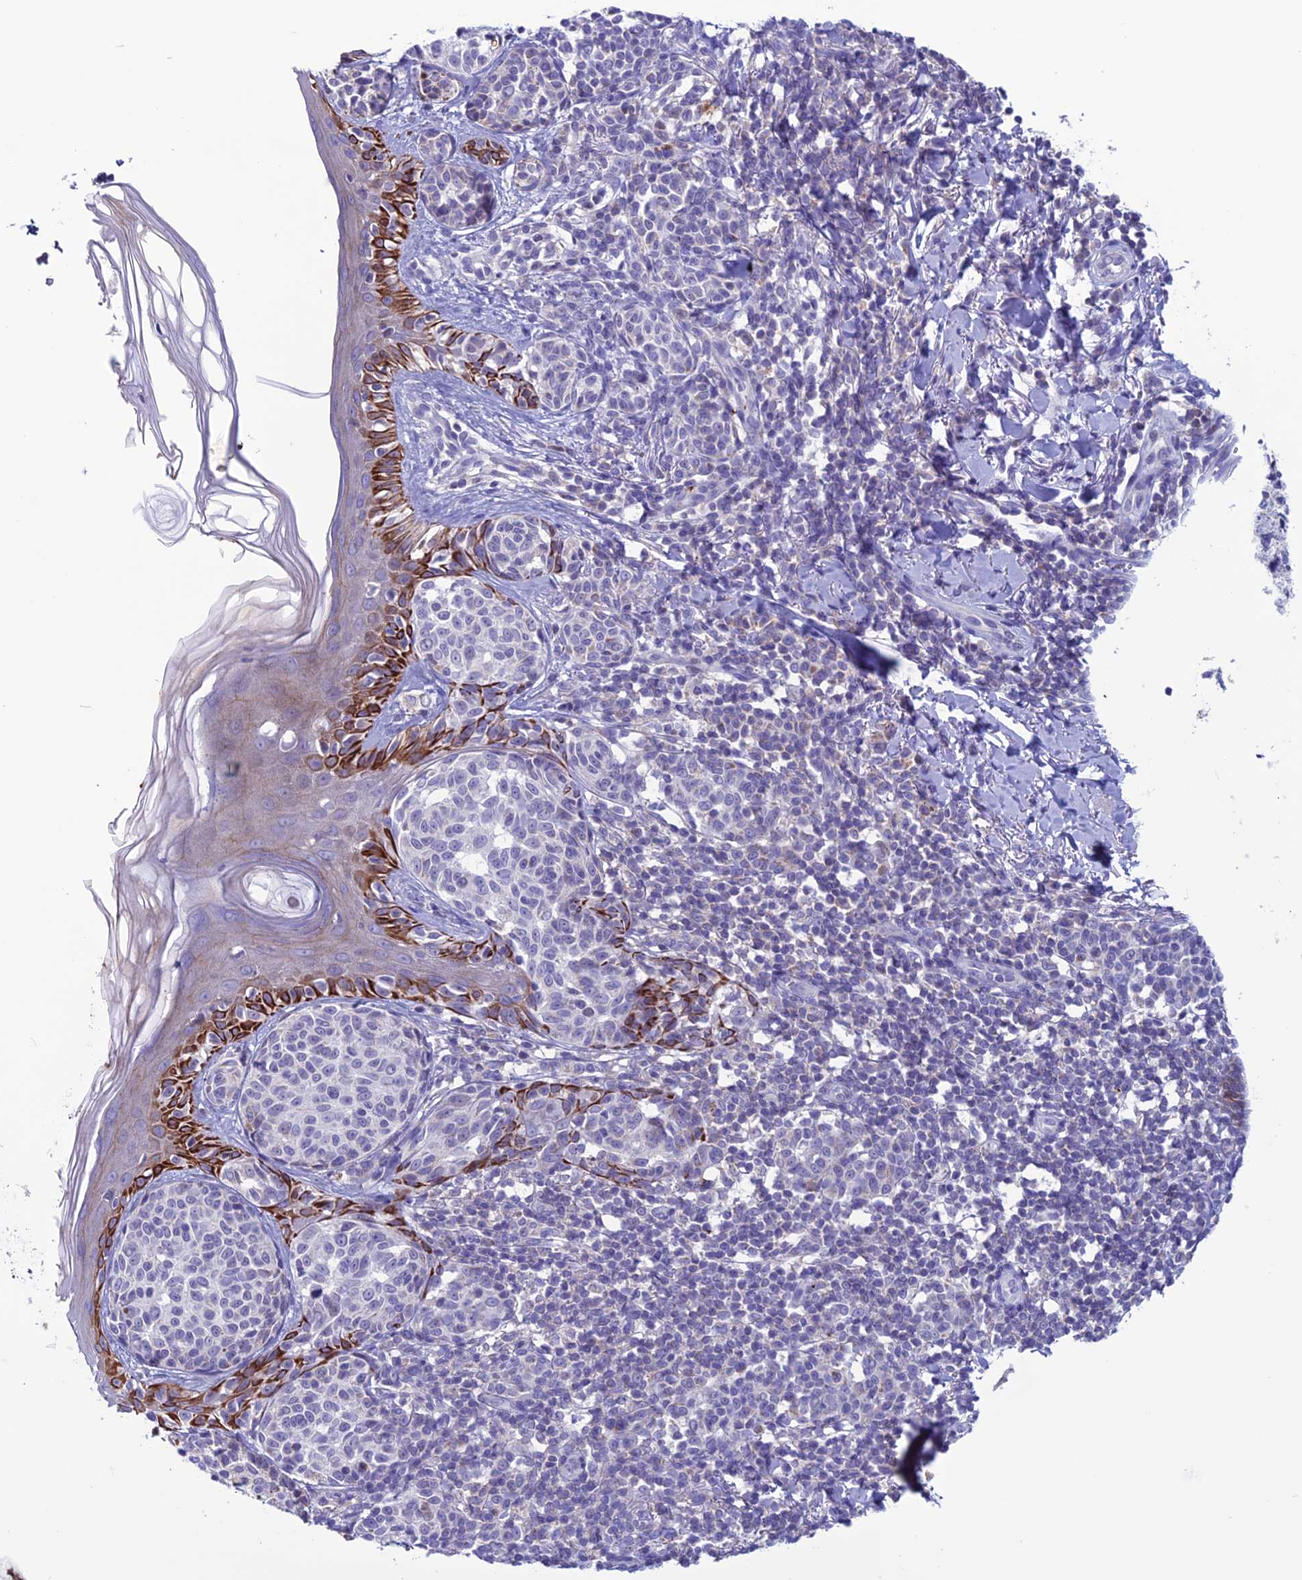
{"staining": {"intensity": "negative", "quantity": "none", "location": "none"}, "tissue": "melanoma", "cell_type": "Tumor cells", "image_type": "cancer", "snomed": [{"axis": "morphology", "description": "Malignant melanoma, NOS"}, {"axis": "topography", "description": "Skin of upper extremity"}], "caption": "Immunohistochemistry micrograph of human melanoma stained for a protein (brown), which demonstrates no expression in tumor cells.", "gene": "C21orf140", "patient": {"sex": "male", "age": 40}}